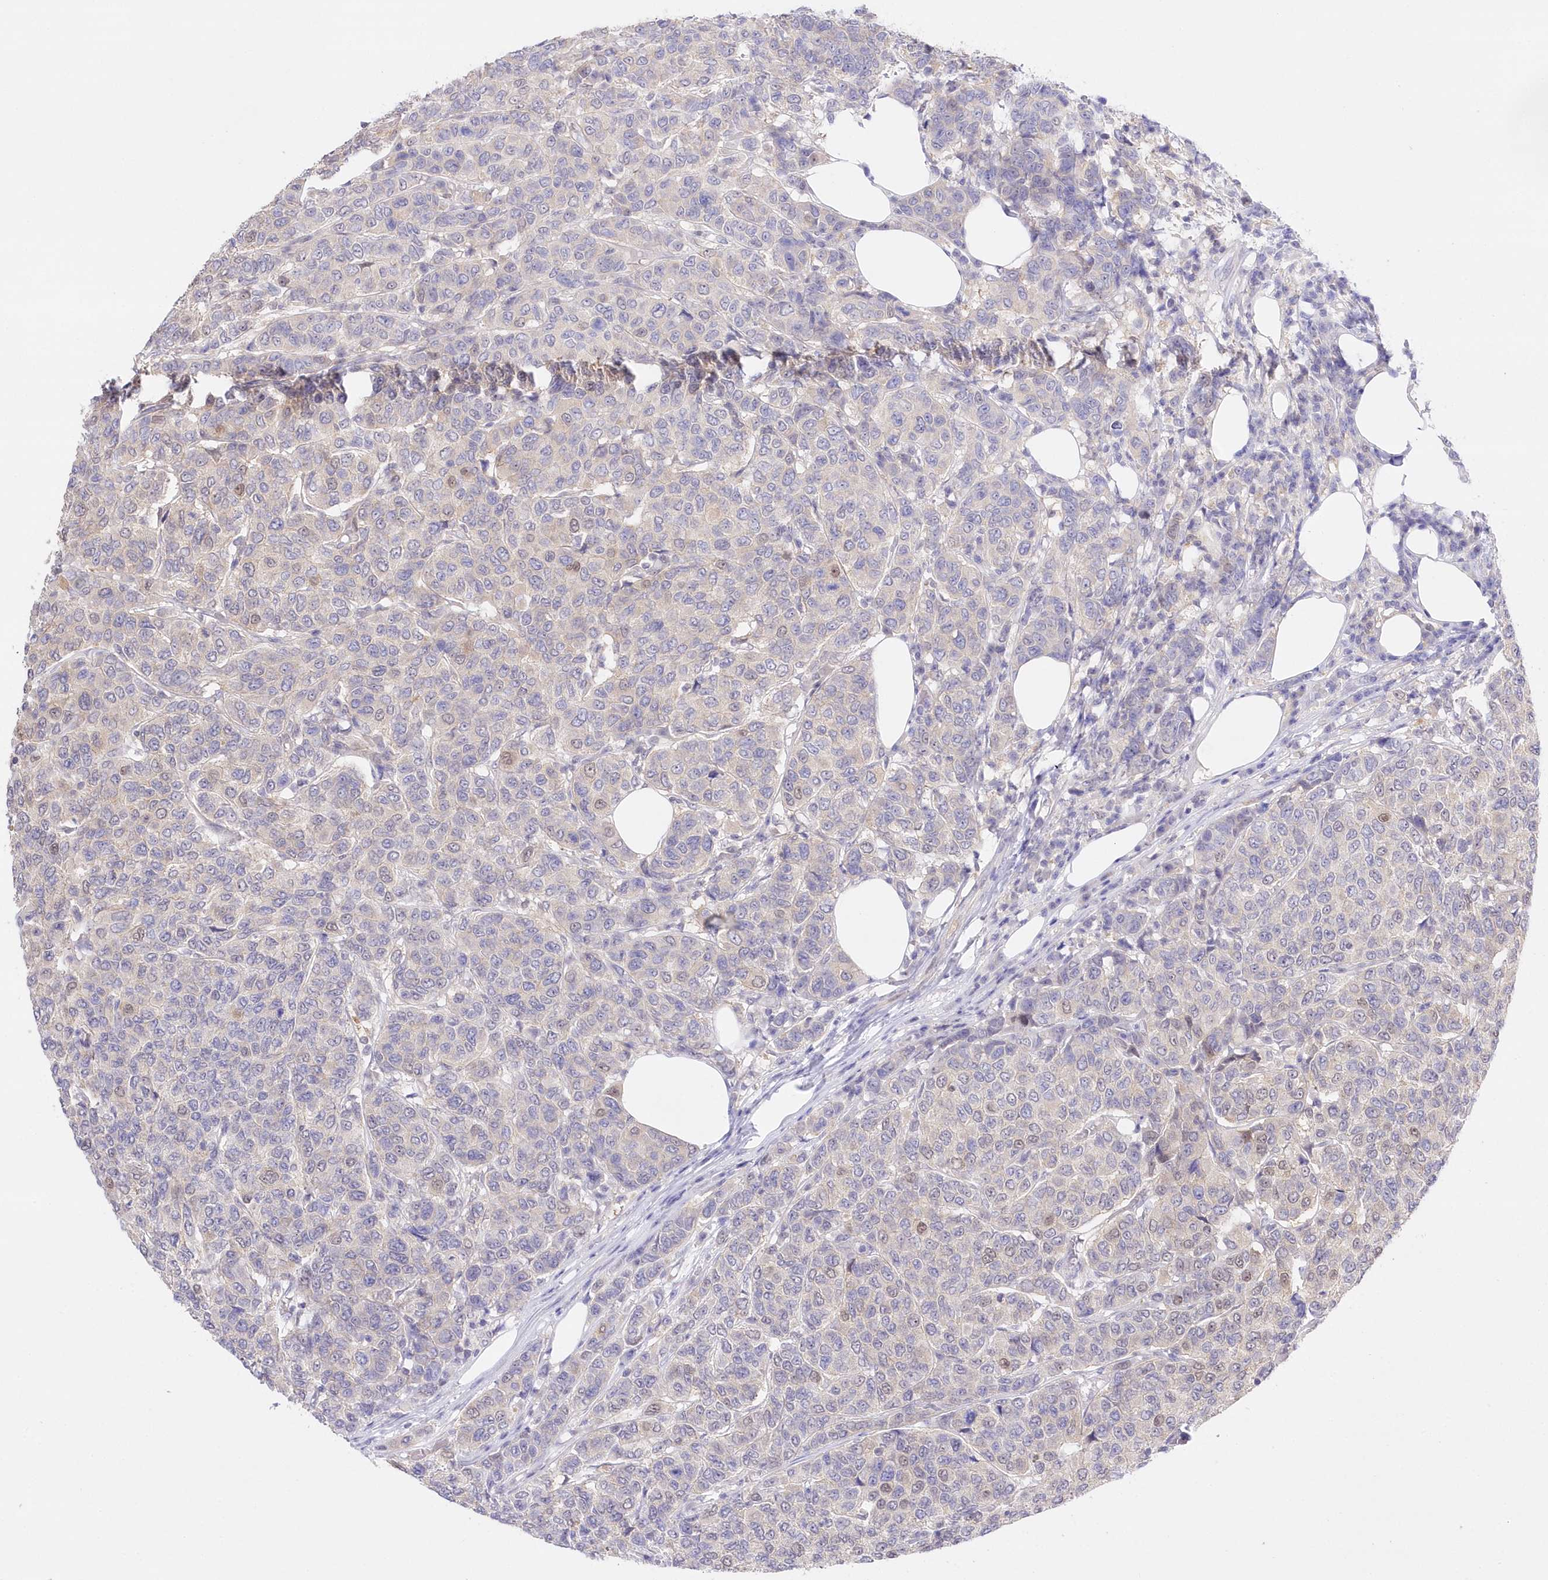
{"staining": {"intensity": "weak", "quantity": "<25%", "location": "nuclear"}, "tissue": "breast cancer", "cell_type": "Tumor cells", "image_type": "cancer", "snomed": [{"axis": "morphology", "description": "Duct carcinoma"}, {"axis": "topography", "description": "Breast"}], "caption": "This is a micrograph of immunohistochemistry (IHC) staining of breast cancer (intraductal carcinoma), which shows no expression in tumor cells. (DAB immunohistochemistry visualized using brightfield microscopy, high magnification).", "gene": "UBA6", "patient": {"sex": "female", "age": 55}}